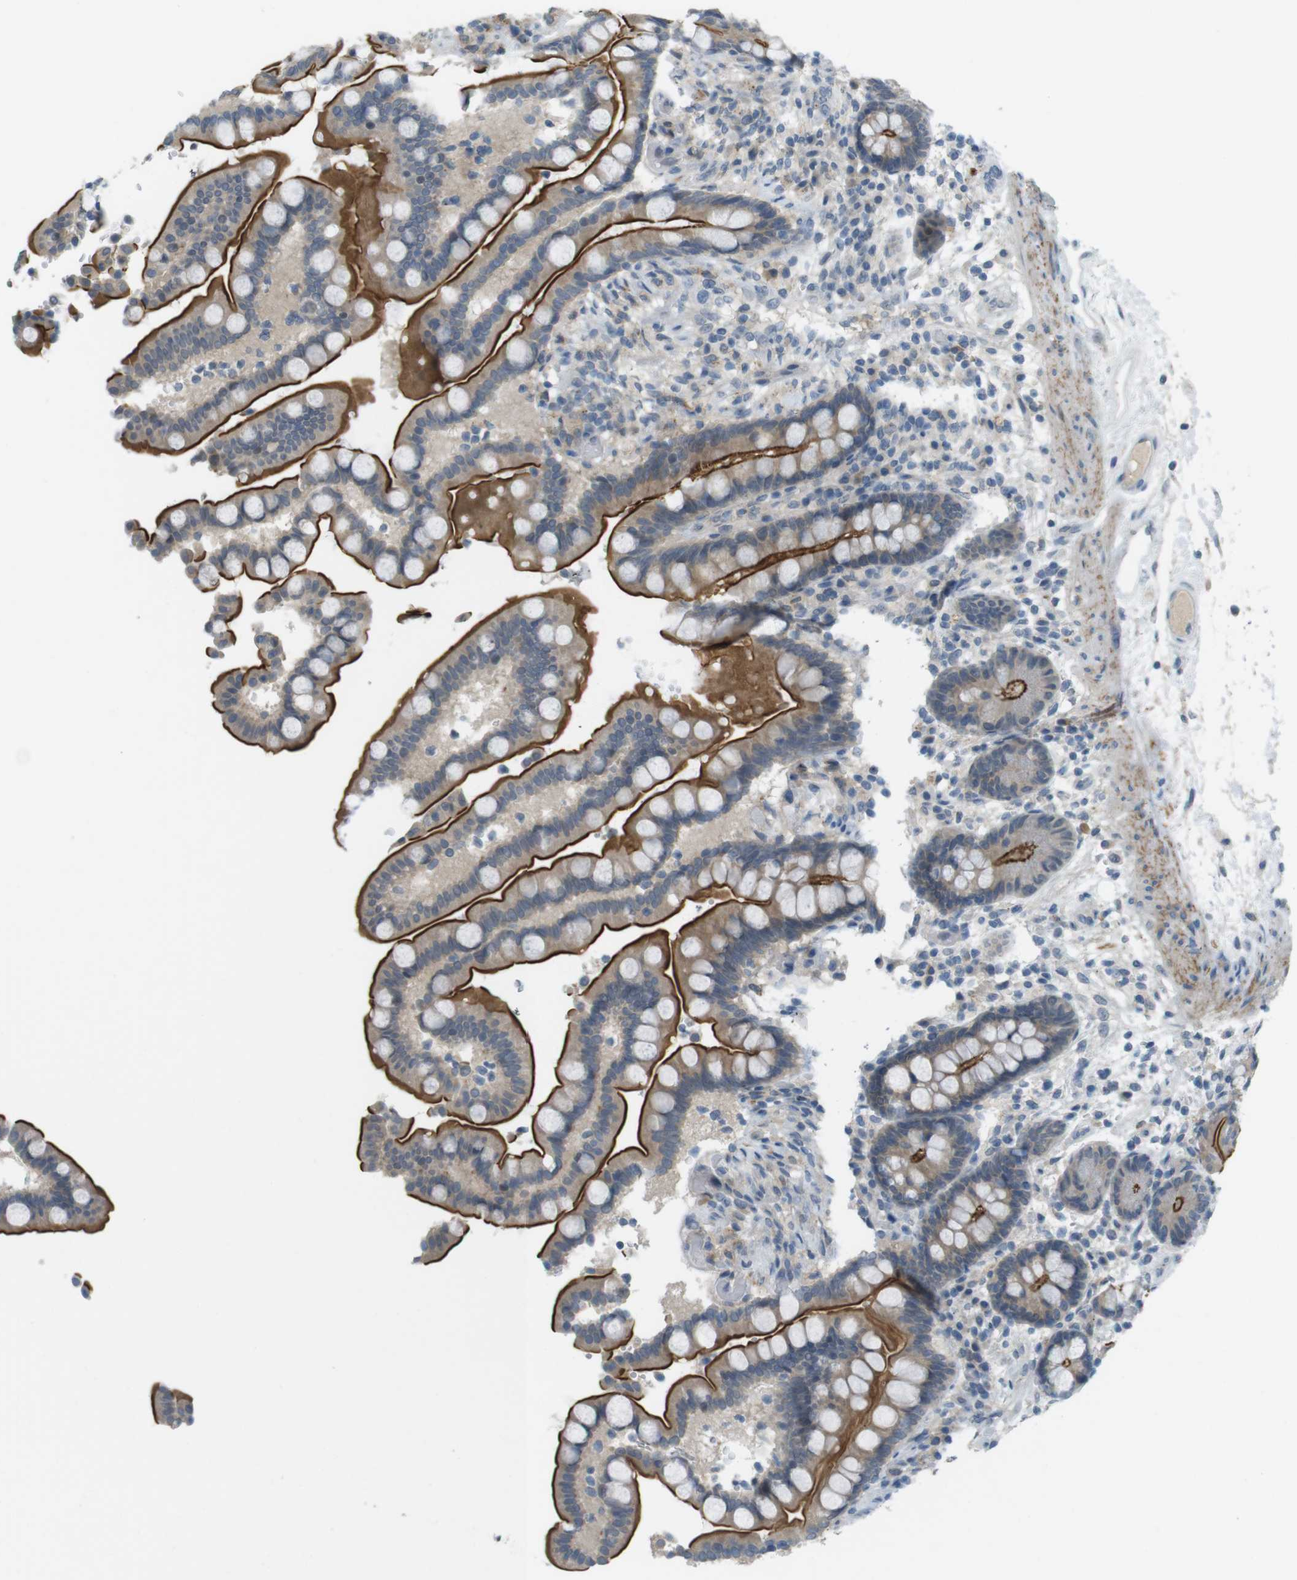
{"staining": {"intensity": "negative", "quantity": "none", "location": "none"}, "tissue": "colon", "cell_type": "Endothelial cells", "image_type": "normal", "snomed": [{"axis": "morphology", "description": "Normal tissue, NOS"}, {"axis": "topography", "description": "Colon"}], "caption": "Immunohistochemistry of unremarkable colon displays no staining in endothelial cells. Nuclei are stained in blue.", "gene": "UGT8", "patient": {"sex": "male", "age": 73}}